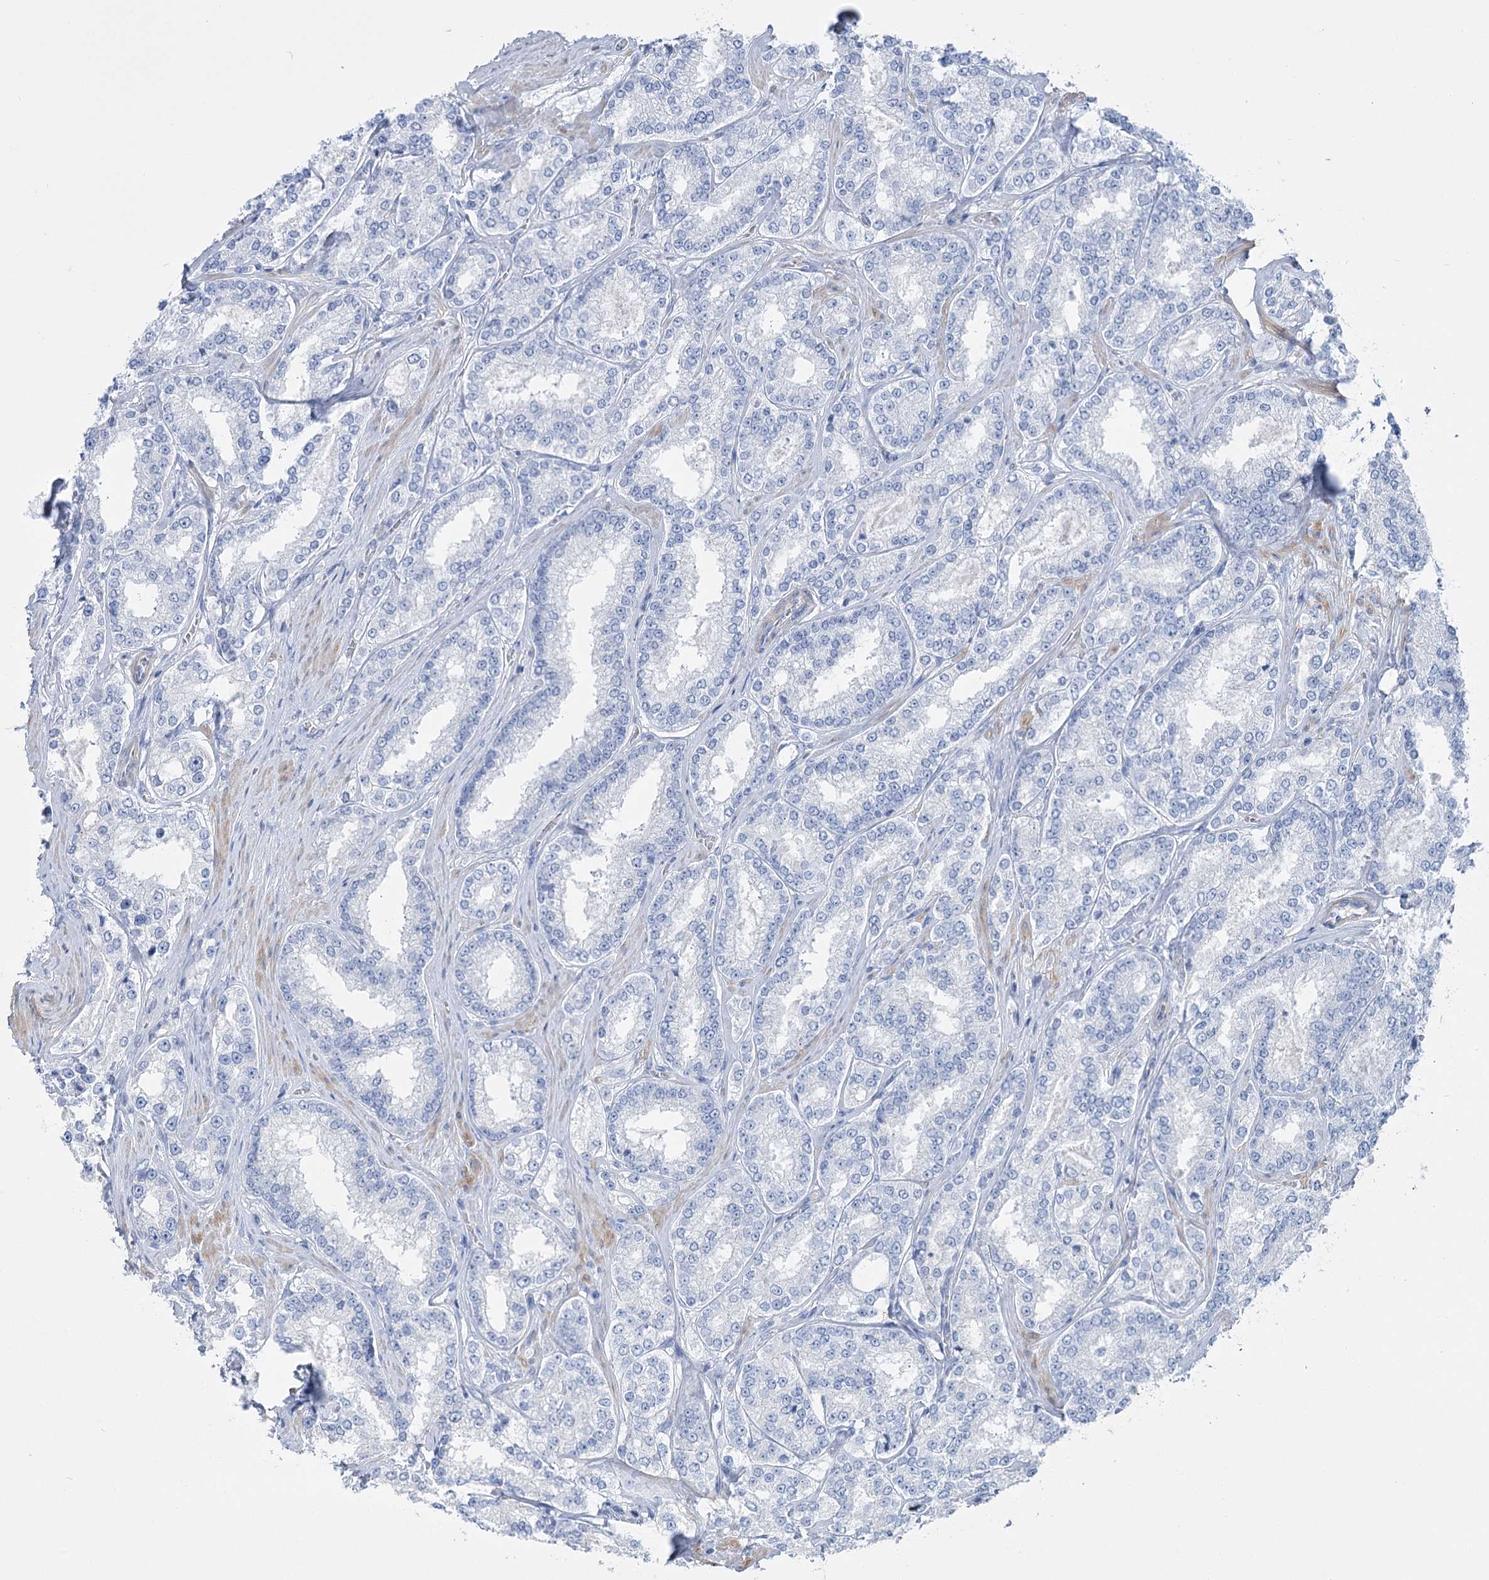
{"staining": {"intensity": "negative", "quantity": "none", "location": "none"}, "tissue": "prostate cancer", "cell_type": "Tumor cells", "image_type": "cancer", "snomed": [{"axis": "morphology", "description": "Normal tissue, NOS"}, {"axis": "morphology", "description": "Adenocarcinoma, High grade"}, {"axis": "topography", "description": "Prostate"}], "caption": "A high-resolution micrograph shows immunohistochemistry staining of adenocarcinoma (high-grade) (prostate), which demonstrates no significant positivity in tumor cells. The staining was performed using DAB (3,3'-diaminobenzidine) to visualize the protein expression in brown, while the nuclei were stained in blue with hematoxylin (Magnification: 20x).", "gene": "PCDHA1", "patient": {"sex": "male", "age": 83}}